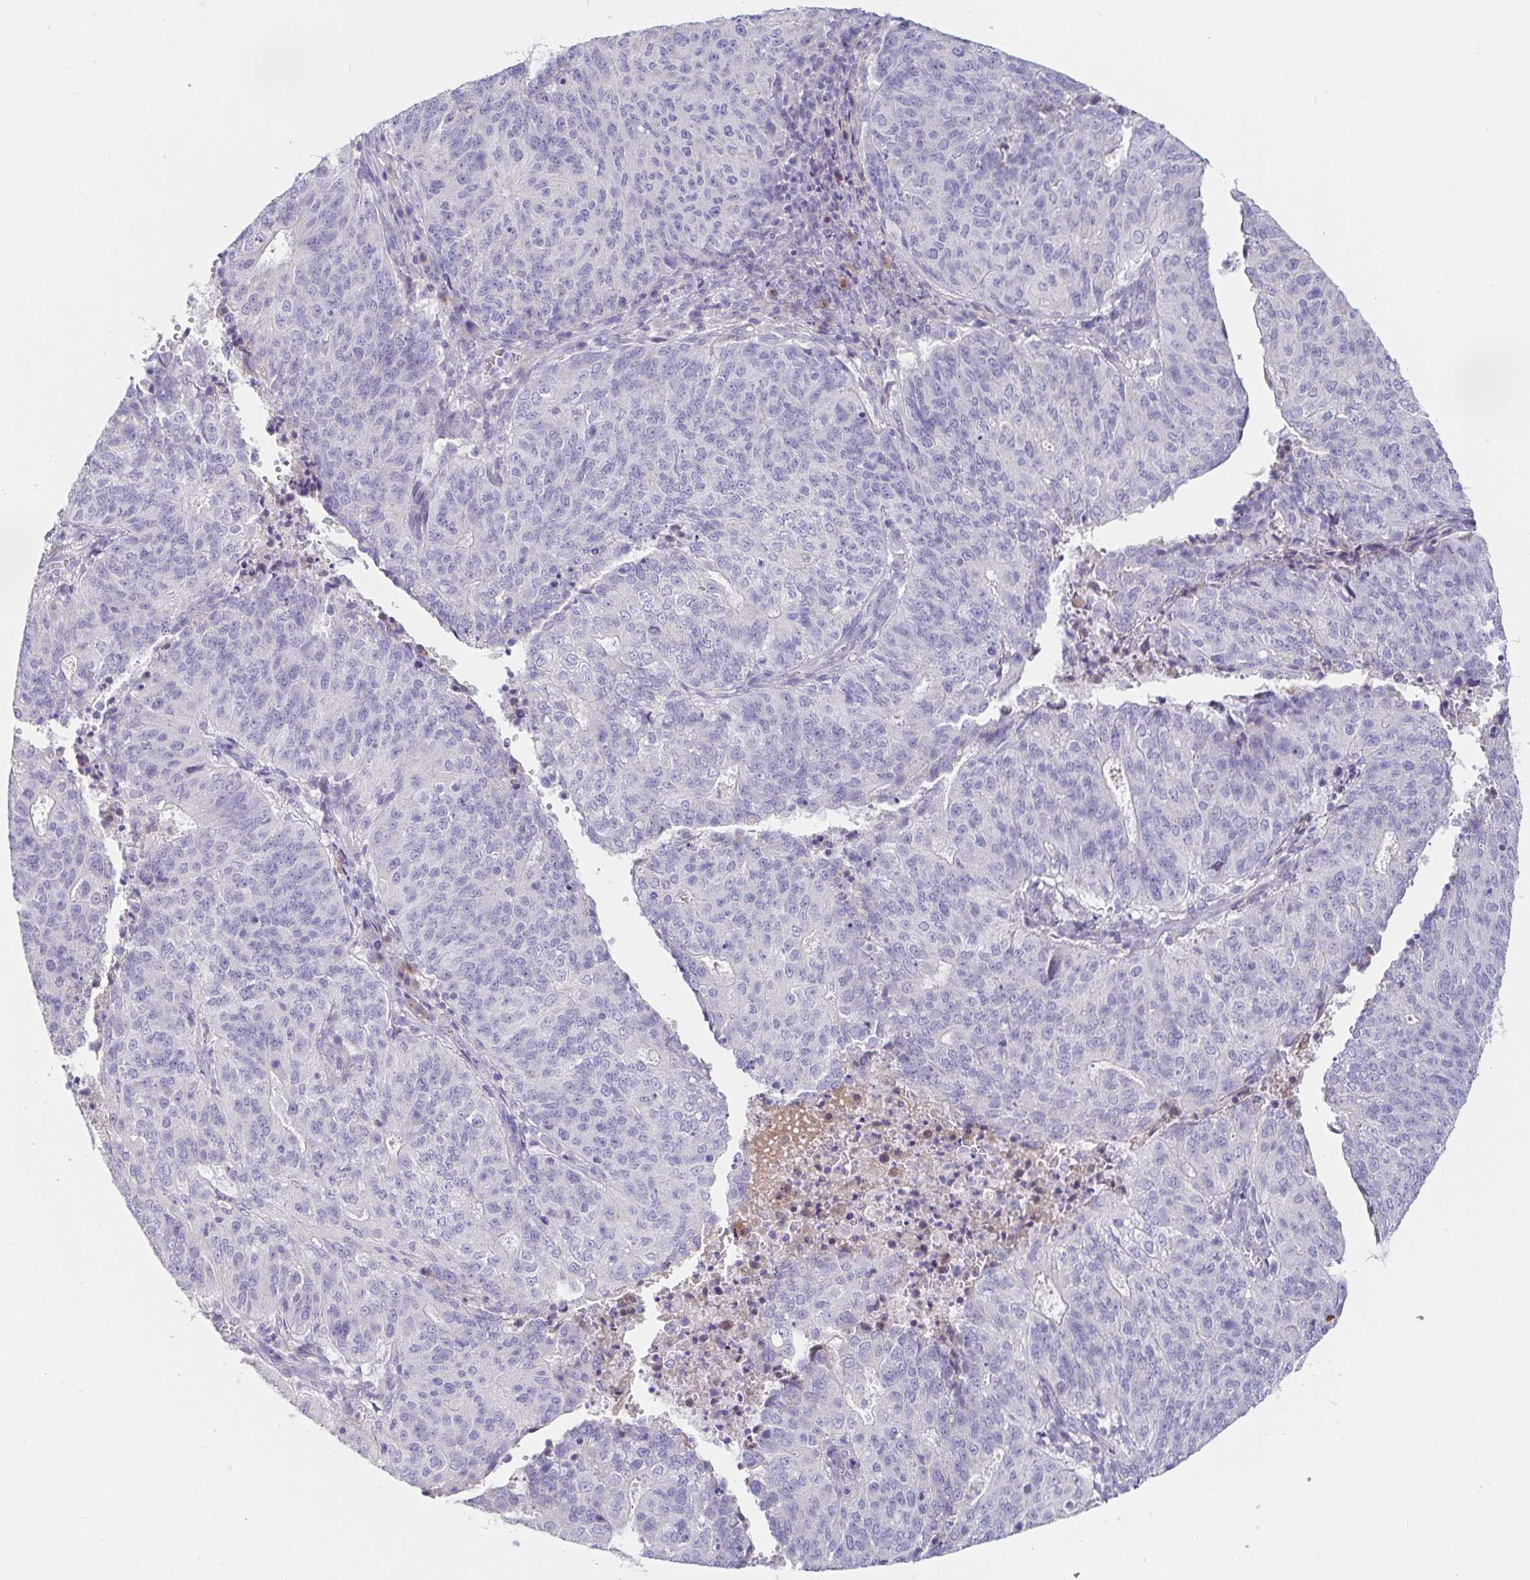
{"staining": {"intensity": "negative", "quantity": "none", "location": "none"}, "tissue": "endometrial cancer", "cell_type": "Tumor cells", "image_type": "cancer", "snomed": [{"axis": "morphology", "description": "Adenocarcinoma, NOS"}, {"axis": "topography", "description": "Endometrium"}], "caption": "Tumor cells show no significant staining in endometrial cancer (adenocarcinoma). The staining was performed using DAB to visualize the protein expression in brown, while the nuclei were stained in blue with hematoxylin (Magnification: 20x).", "gene": "C4orf17", "patient": {"sex": "female", "age": 82}}